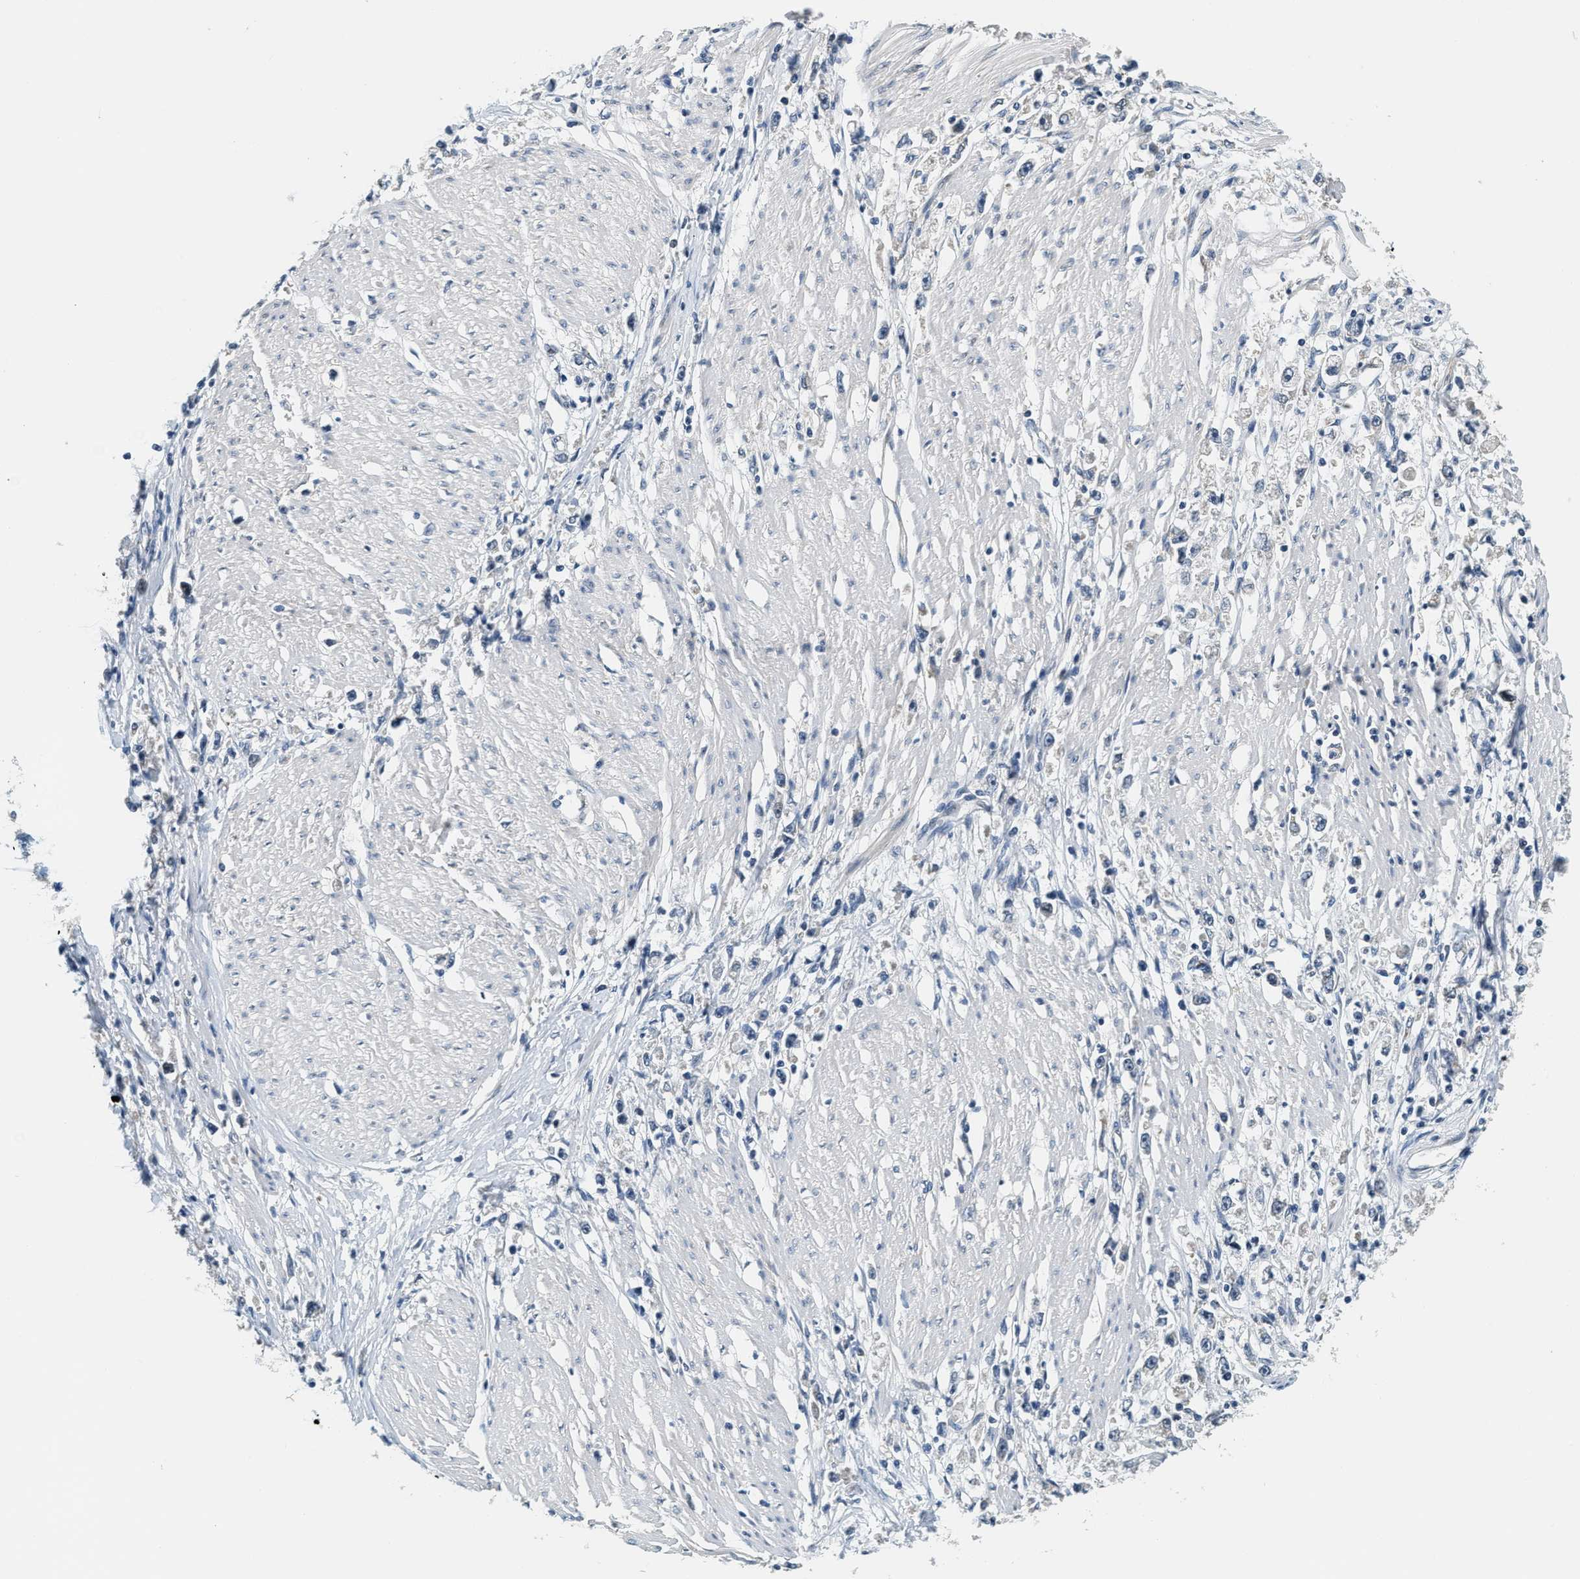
{"staining": {"intensity": "negative", "quantity": "none", "location": "none"}, "tissue": "stomach cancer", "cell_type": "Tumor cells", "image_type": "cancer", "snomed": [{"axis": "morphology", "description": "Adenocarcinoma, NOS"}, {"axis": "topography", "description": "Stomach"}], "caption": "IHC image of human stomach adenocarcinoma stained for a protein (brown), which reveals no positivity in tumor cells. Brightfield microscopy of IHC stained with DAB (3,3'-diaminobenzidine) (brown) and hematoxylin (blue), captured at high magnification.", "gene": "YAE1", "patient": {"sex": "female", "age": 59}}